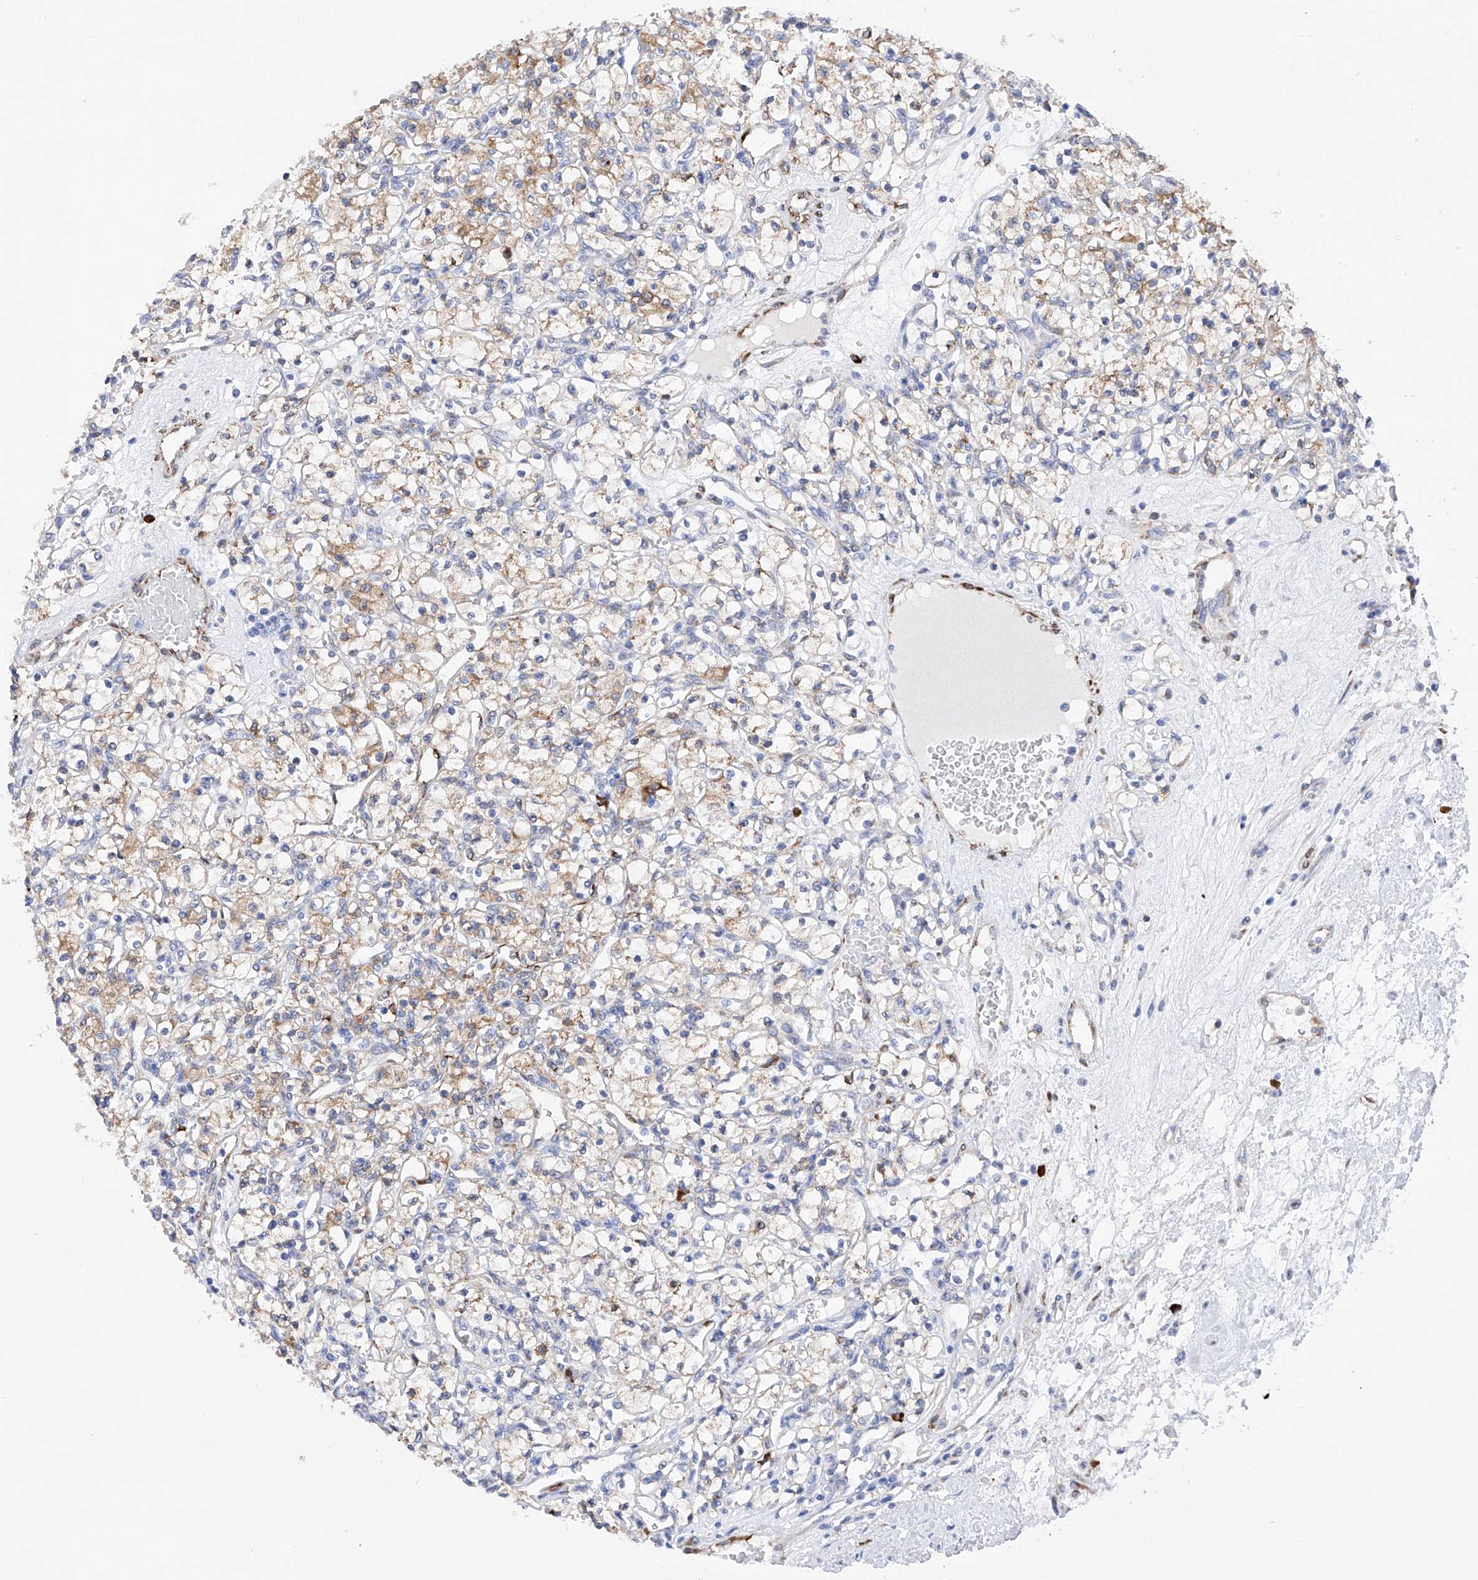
{"staining": {"intensity": "weak", "quantity": ">75%", "location": "cytoplasmic/membranous"}, "tissue": "renal cancer", "cell_type": "Tumor cells", "image_type": "cancer", "snomed": [{"axis": "morphology", "description": "Adenocarcinoma, NOS"}, {"axis": "topography", "description": "Kidney"}], "caption": "Protein expression by IHC displays weak cytoplasmic/membranous expression in approximately >75% of tumor cells in renal adenocarcinoma.", "gene": "PDIA5", "patient": {"sex": "female", "age": 59}}